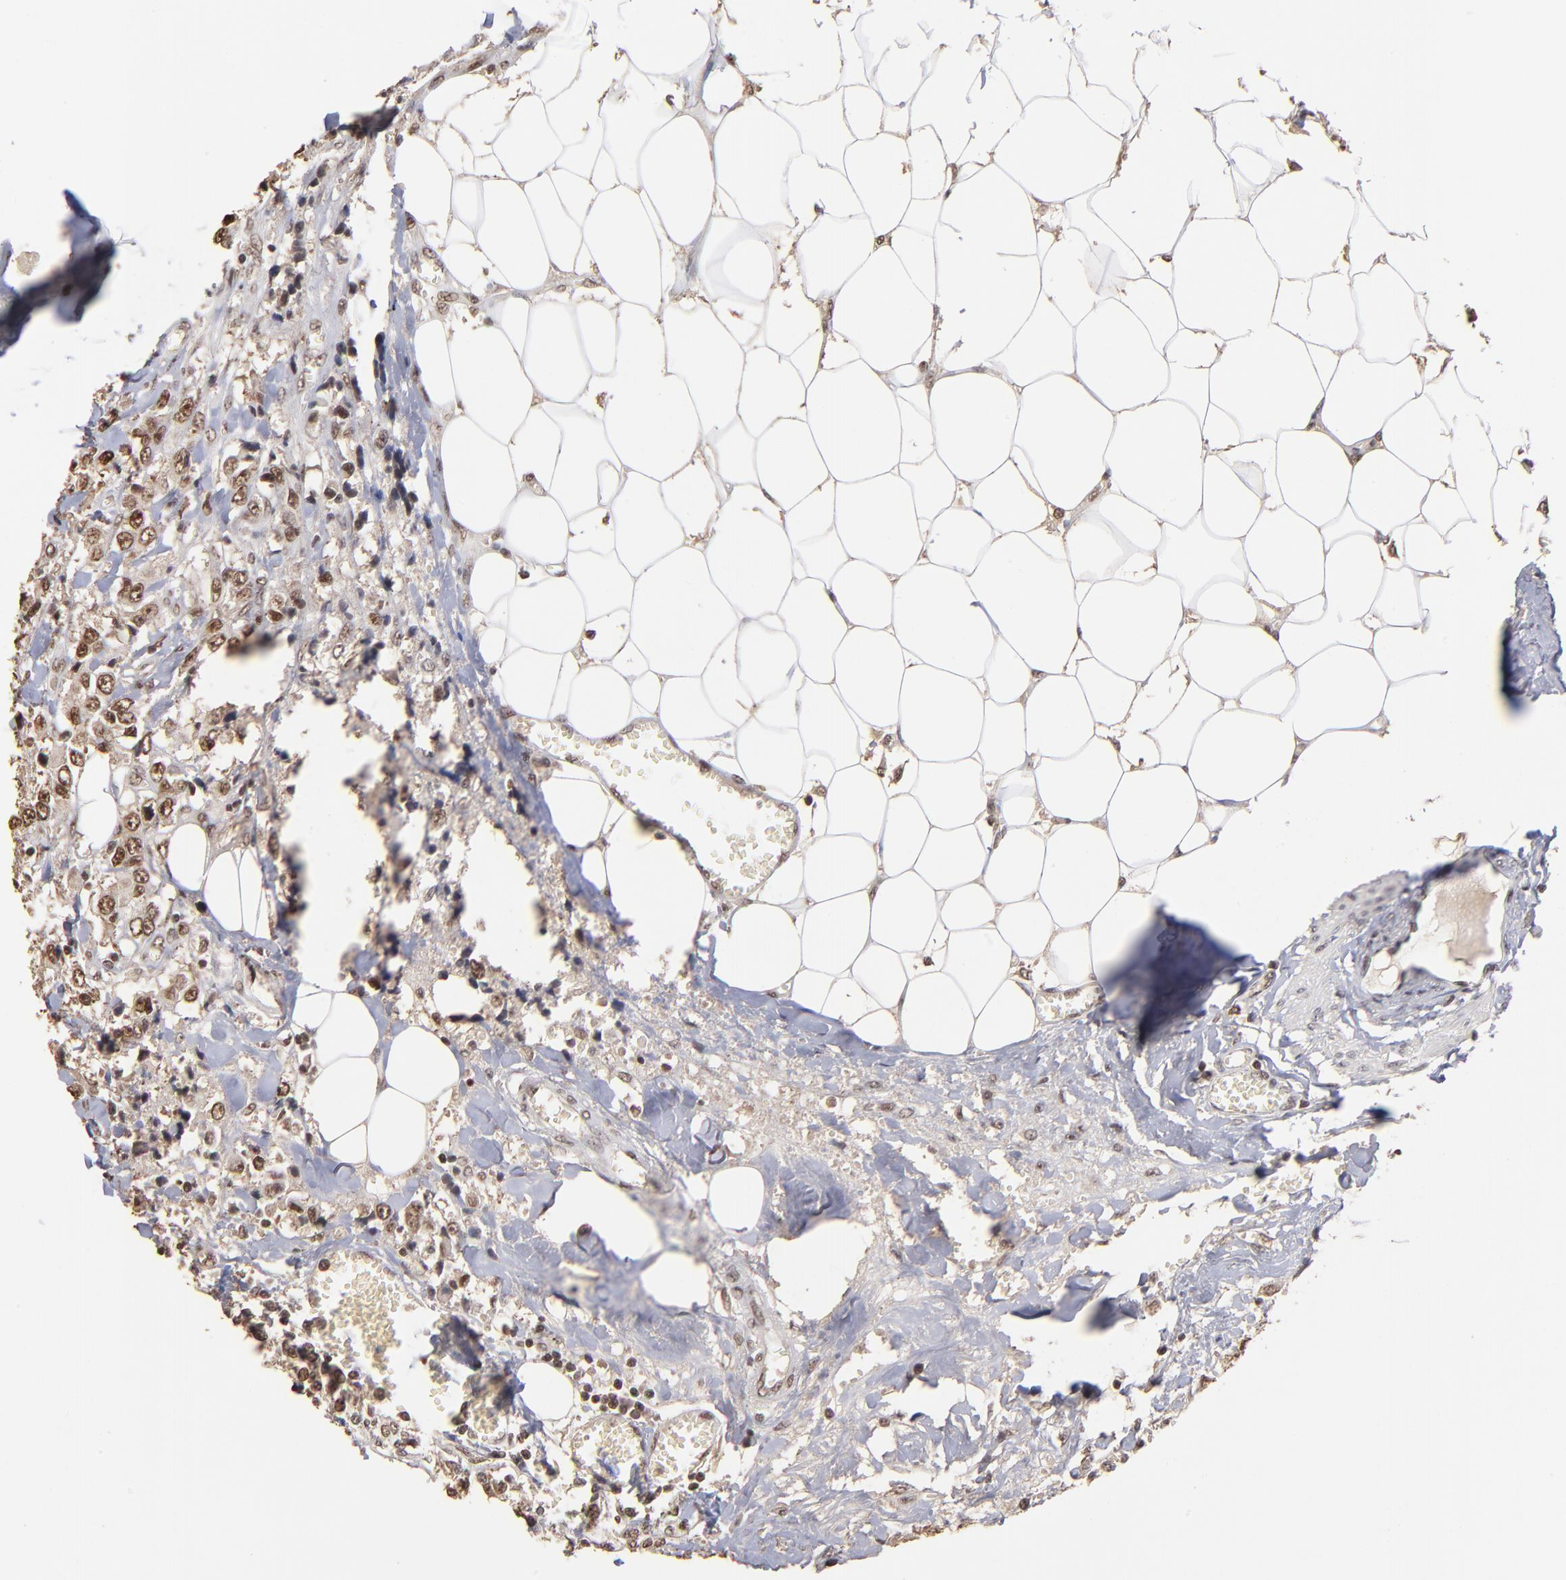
{"staining": {"intensity": "strong", "quantity": ">75%", "location": "cytoplasmic/membranous,nuclear"}, "tissue": "breast cancer", "cell_type": "Tumor cells", "image_type": "cancer", "snomed": [{"axis": "morphology", "description": "Duct carcinoma"}, {"axis": "topography", "description": "Breast"}], "caption": "An image of breast intraductal carcinoma stained for a protein demonstrates strong cytoplasmic/membranous and nuclear brown staining in tumor cells.", "gene": "ZNF146", "patient": {"sex": "female", "age": 58}}